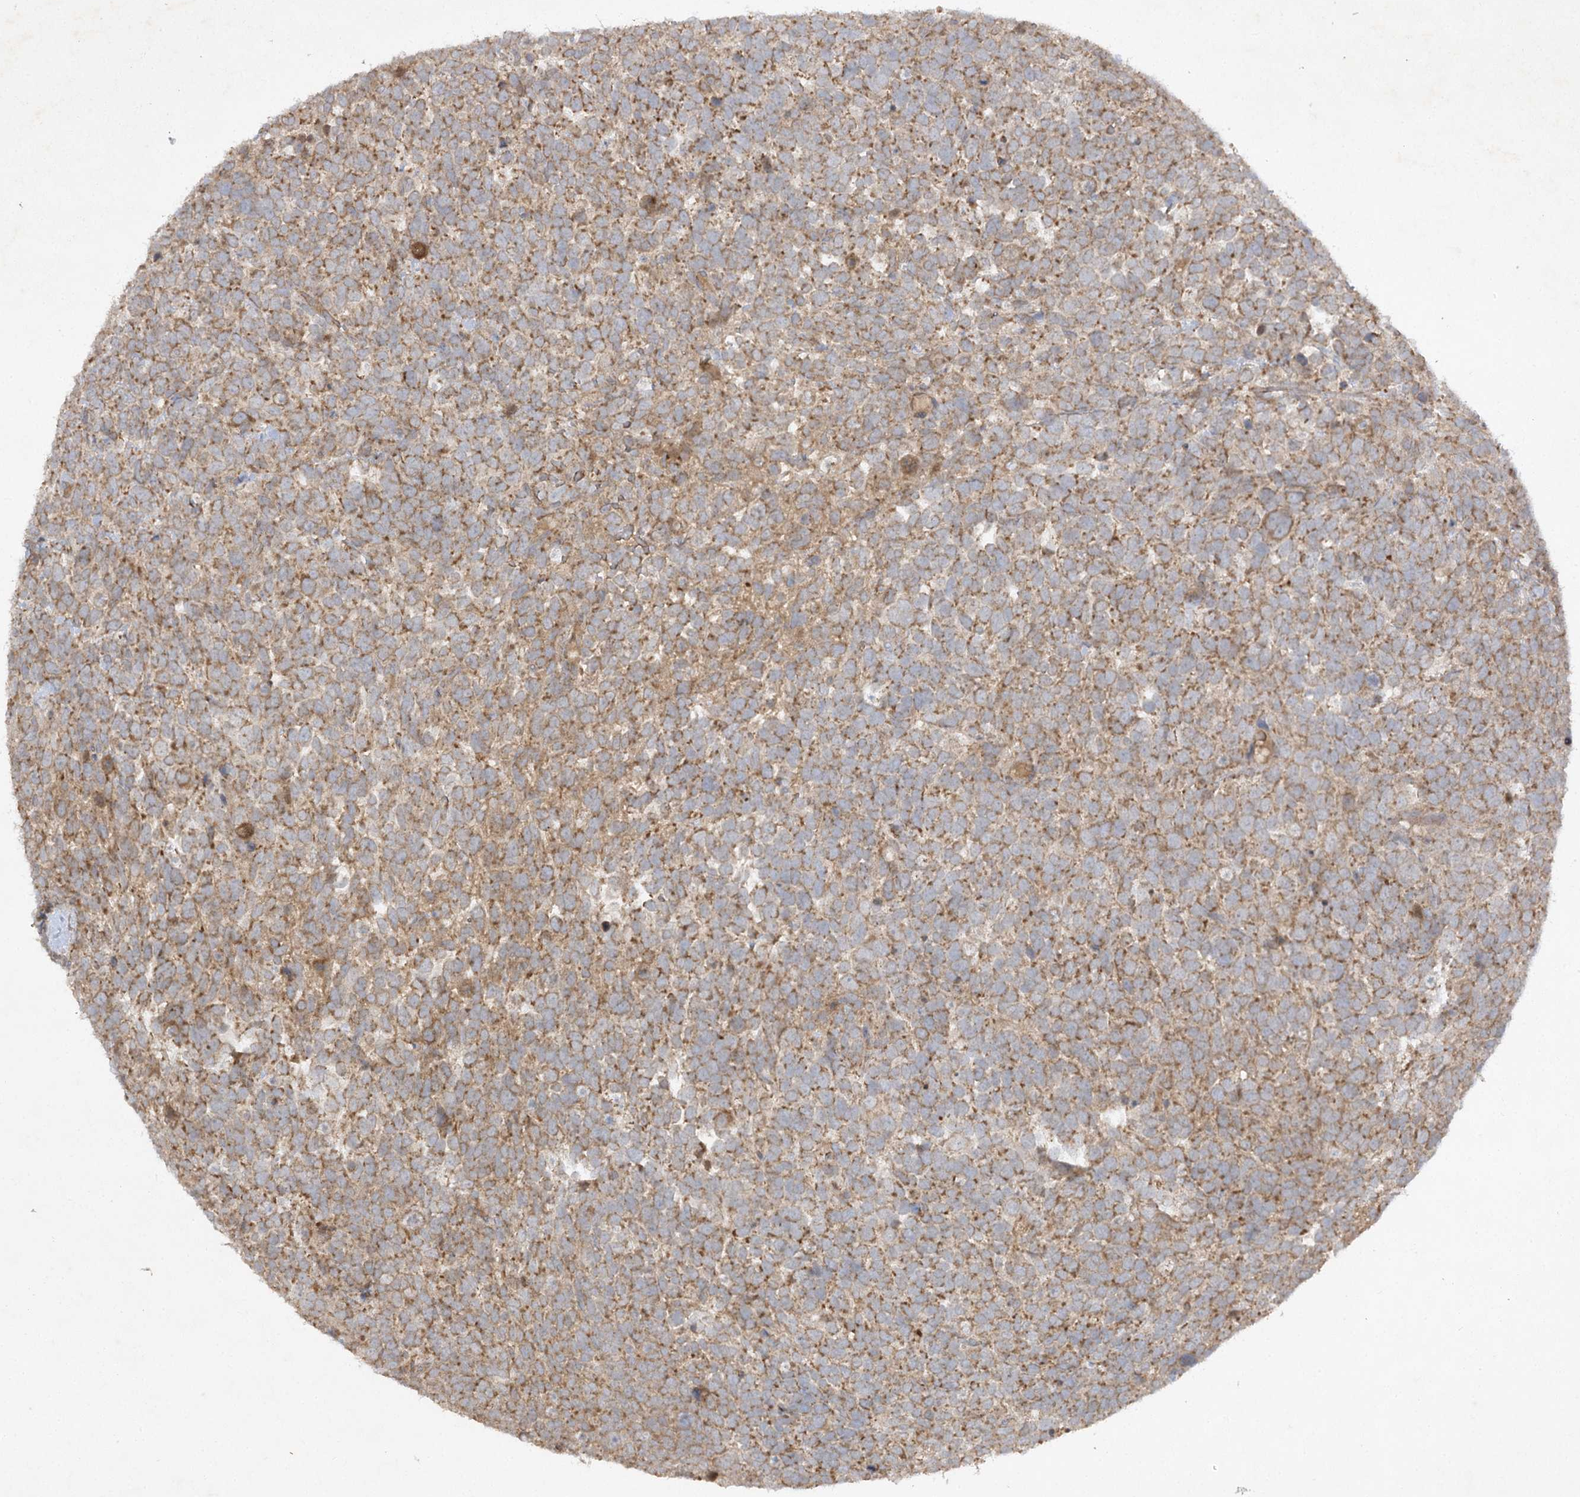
{"staining": {"intensity": "moderate", "quantity": ">75%", "location": "cytoplasmic/membranous"}, "tissue": "urothelial cancer", "cell_type": "Tumor cells", "image_type": "cancer", "snomed": [{"axis": "morphology", "description": "Urothelial carcinoma, High grade"}, {"axis": "topography", "description": "Urinary bladder"}], "caption": "Immunohistochemistry (IHC) of human urothelial cancer shows medium levels of moderate cytoplasmic/membranous positivity in approximately >75% of tumor cells.", "gene": "TRAF3IP1", "patient": {"sex": "female", "age": 82}}